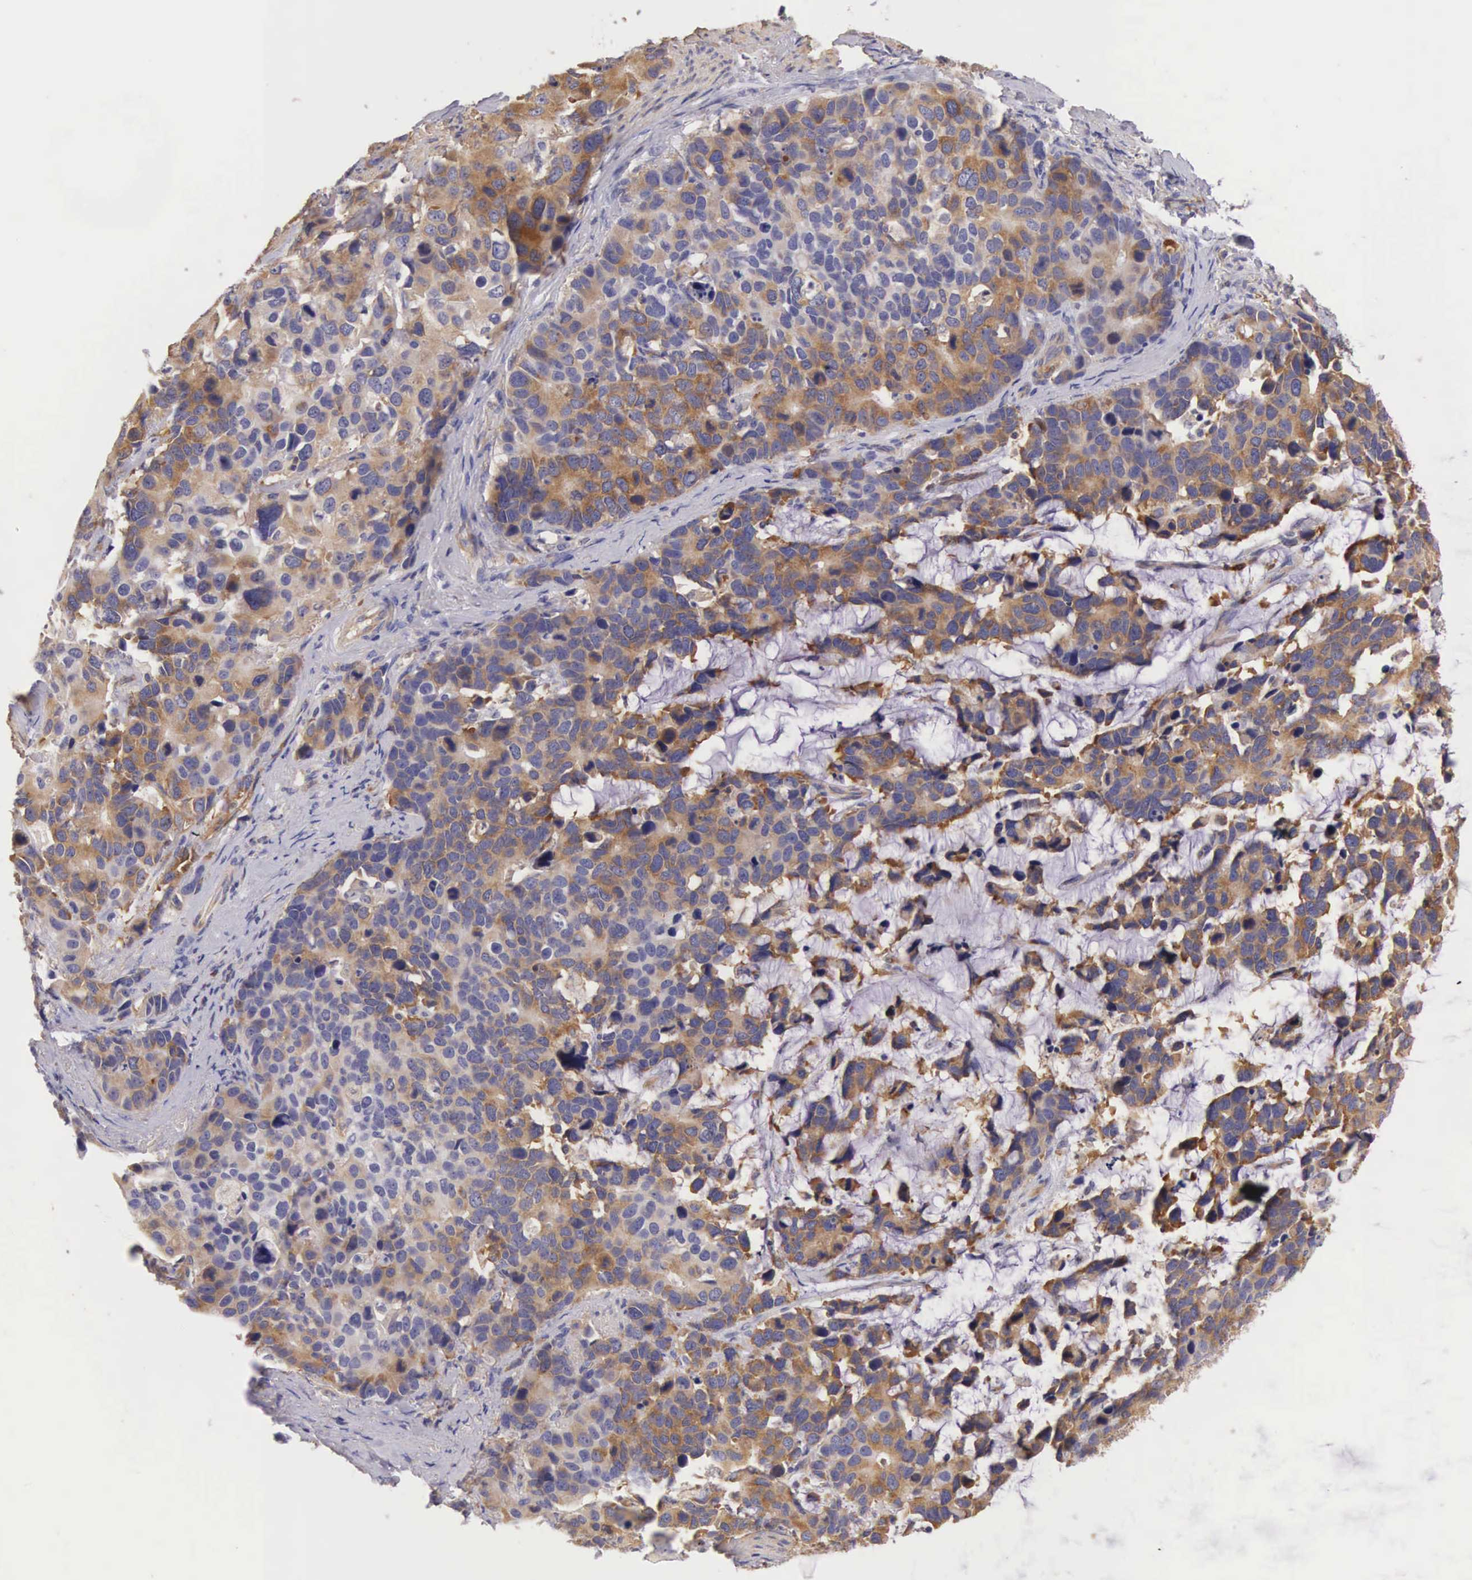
{"staining": {"intensity": "moderate", "quantity": "25%-75%", "location": "cytoplasmic/membranous"}, "tissue": "stomach cancer", "cell_type": "Tumor cells", "image_type": "cancer", "snomed": [{"axis": "morphology", "description": "Adenocarcinoma, NOS"}, {"axis": "topography", "description": "Stomach, upper"}], "caption": "IHC image of neoplastic tissue: stomach adenocarcinoma stained using immunohistochemistry (IHC) exhibits medium levels of moderate protein expression localized specifically in the cytoplasmic/membranous of tumor cells, appearing as a cytoplasmic/membranous brown color.", "gene": "OSBPL3", "patient": {"sex": "male", "age": 71}}